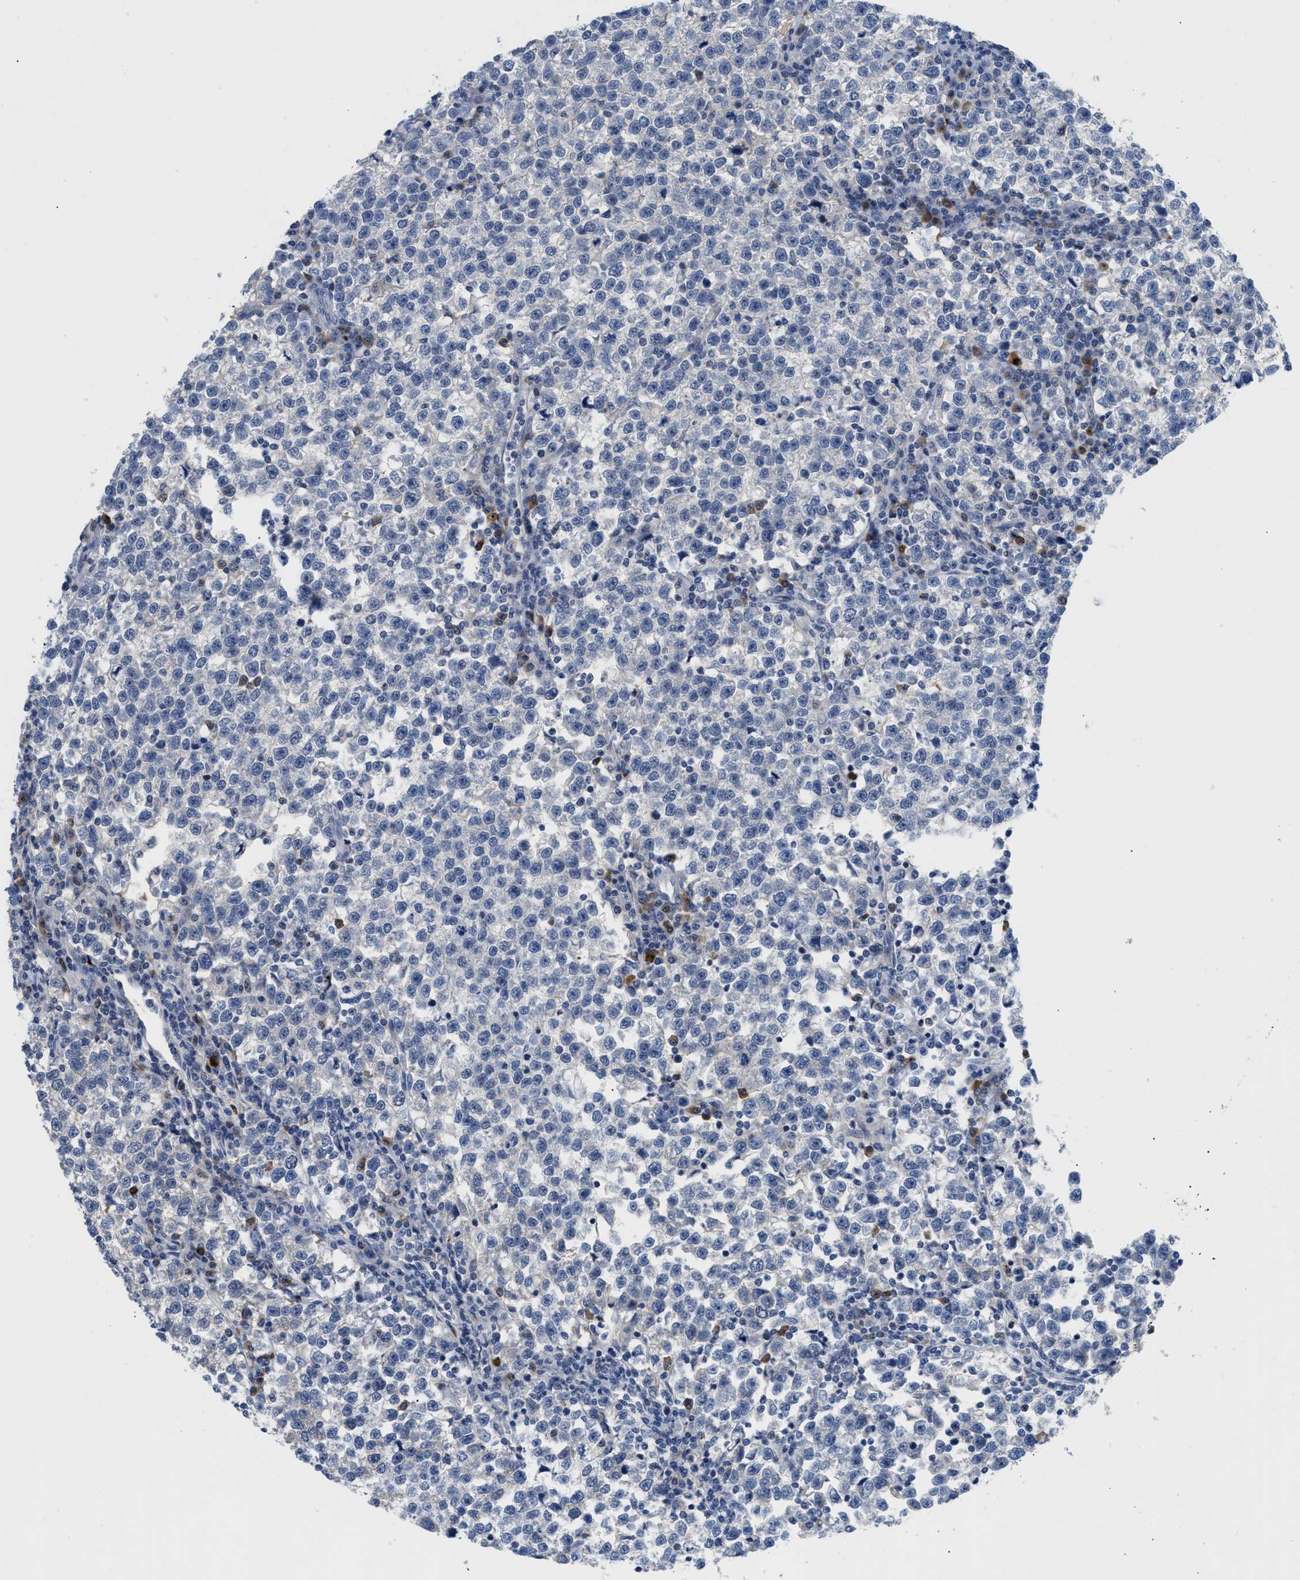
{"staining": {"intensity": "negative", "quantity": "none", "location": "none"}, "tissue": "testis cancer", "cell_type": "Tumor cells", "image_type": "cancer", "snomed": [{"axis": "morphology", "description": "Normal tissue, NOS"}, {"axis": "morphology", "description": "Seminoma, NOS"}, {"axis": "topography", "description": "Testis"}], "caption": "IHC micrograph of neoplastic tissue: human testis cancer (seminoma) stained with DAB (3,3'-diaminobenzidine) exhibits no significant protein positivity in tumor cells.", "gene": "OR9K2", "patient": {"sex": "male", "age": 43}}